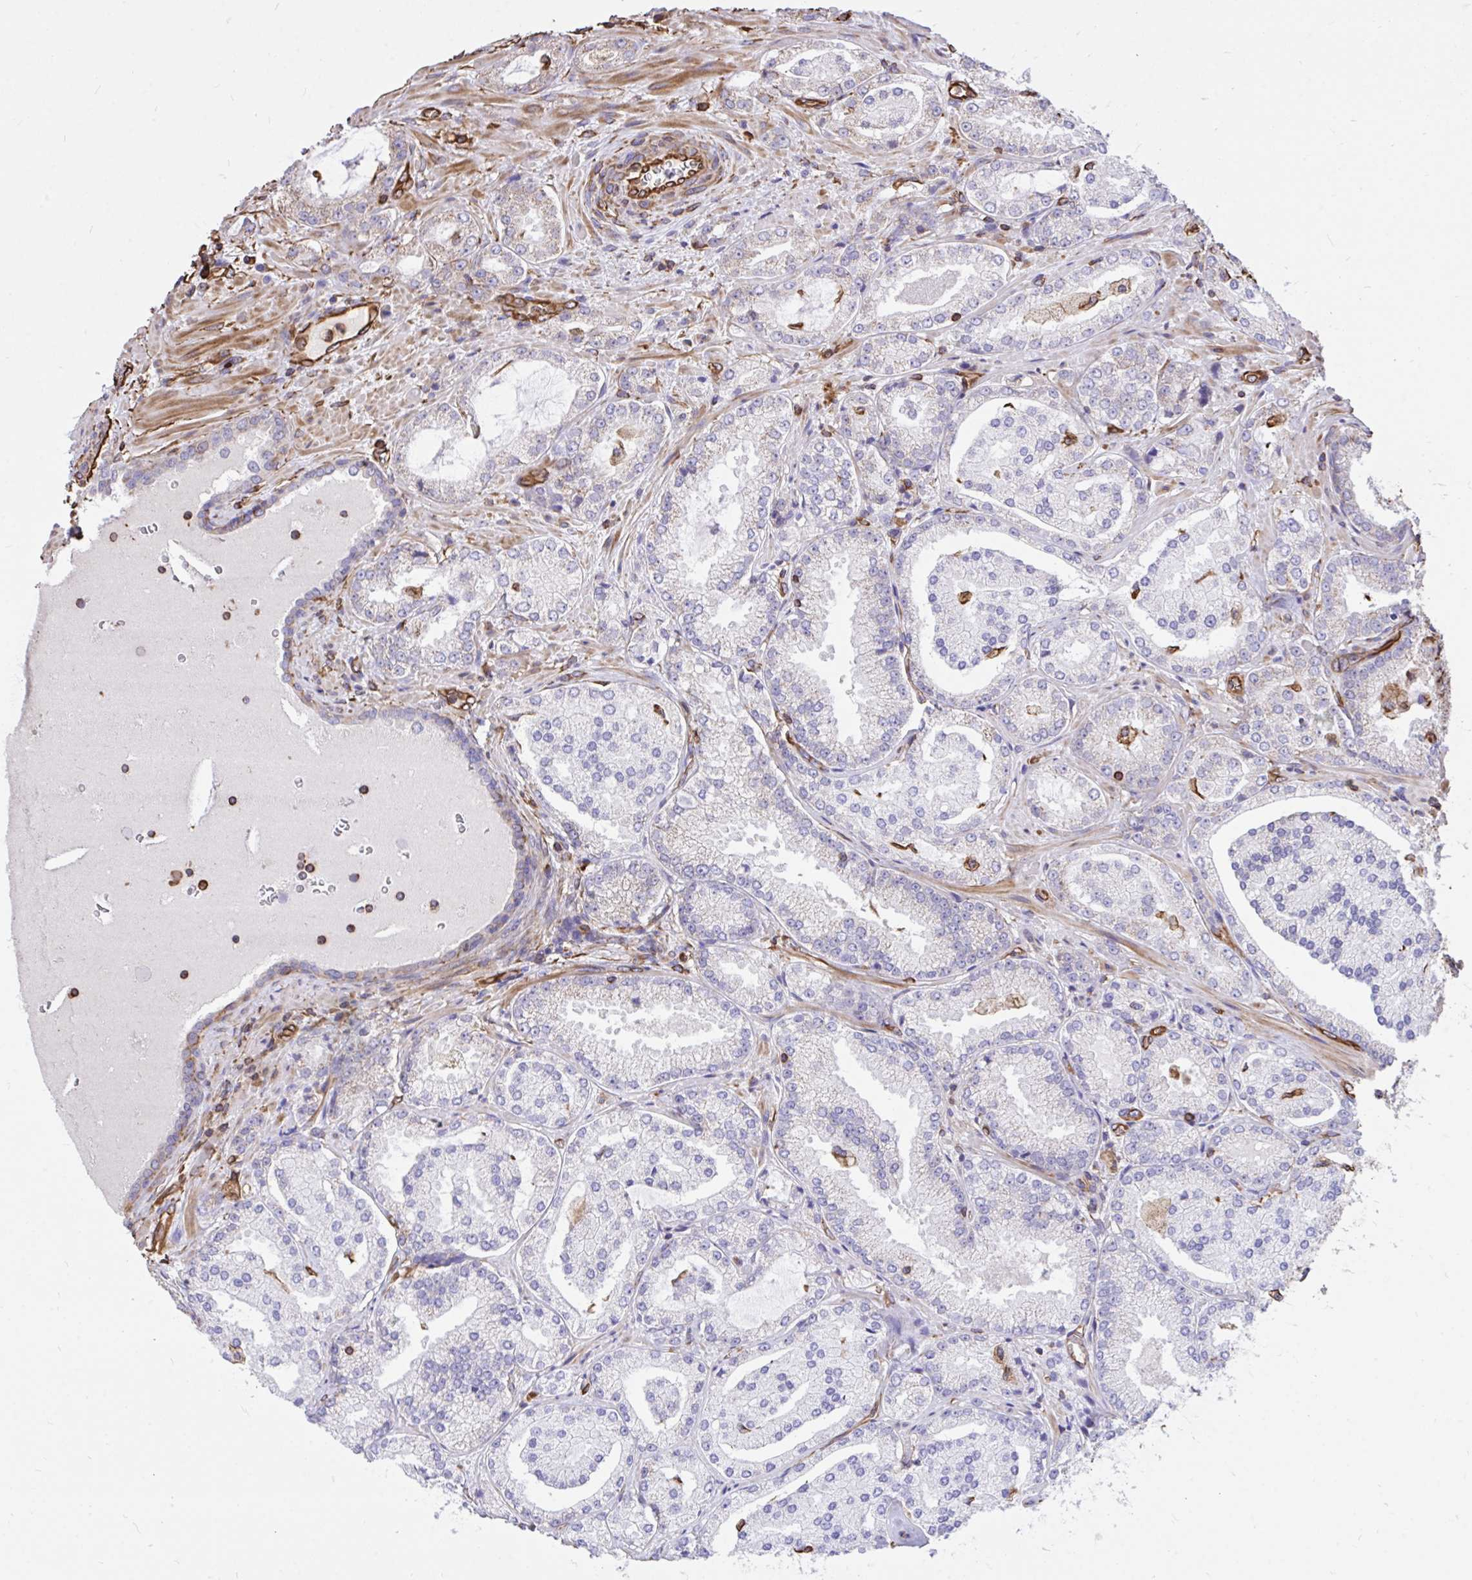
{"staining": {"intensity": "negative", "quantity": "none", "location": "none"}, "tissue": "prostate cancer", "cell_type": "Tumor cells", "image_type": "cancer", "snomed": [{"axis": "morphology", "description": "Adenocarcinoma, High grade"}, {"axis": "topography", "description": "Prostate"}], "caption": "The image displays no significant positivity in tumor cells of adenocarcinoma (high-grade) (prostate). (DAB immunohistochemistry (IHC) visualized using brightfield microscopy, high magnification).", "gene": "RNF103", "patient": {"sex": "male", "age": 73}}